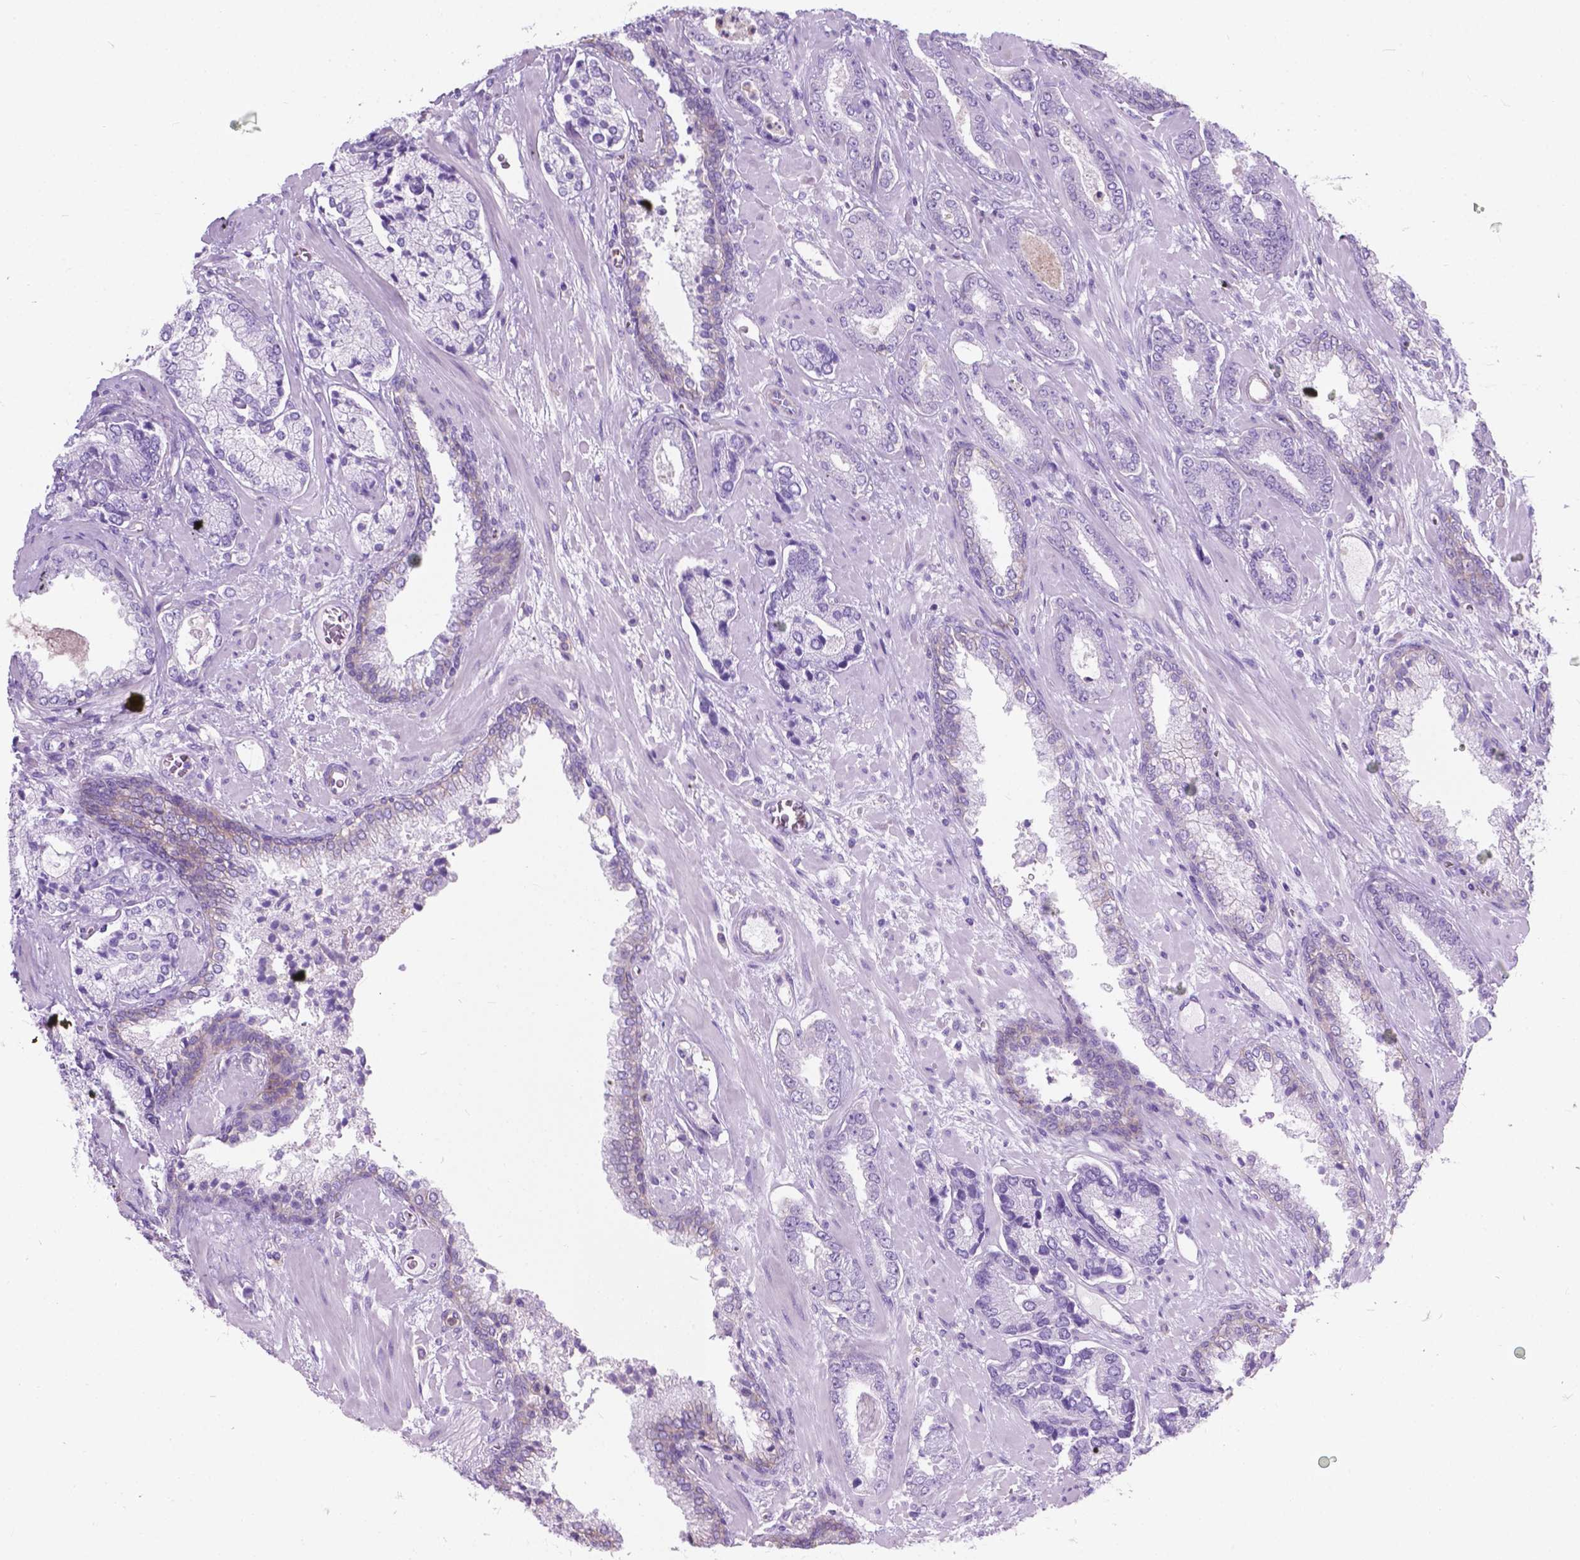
{"staining": {"intensity": "negative", "quantity": "none", "location": "none"}, "tissue": "prostate cancer", "cell_type": "Tumor cells", "image_type": "cancer", "snomed": [{"axis": "morphology", "description": "Adenocarcinoma, Low grade"}, {"axis": "topography", "description": "Prostate"}], "caption": "Immunohistochemistry of prostate cancer shows no positivity in tumor cells. The staining was performed using DAB (3,3'-diaminobenzidine) to visualize the protein expression in brown, while the nuclei were stained in blue with hematoxylin (Magnification: 20x).", "gene": "KIAA0040", "patient": {"sex": "male", "age": 61}}